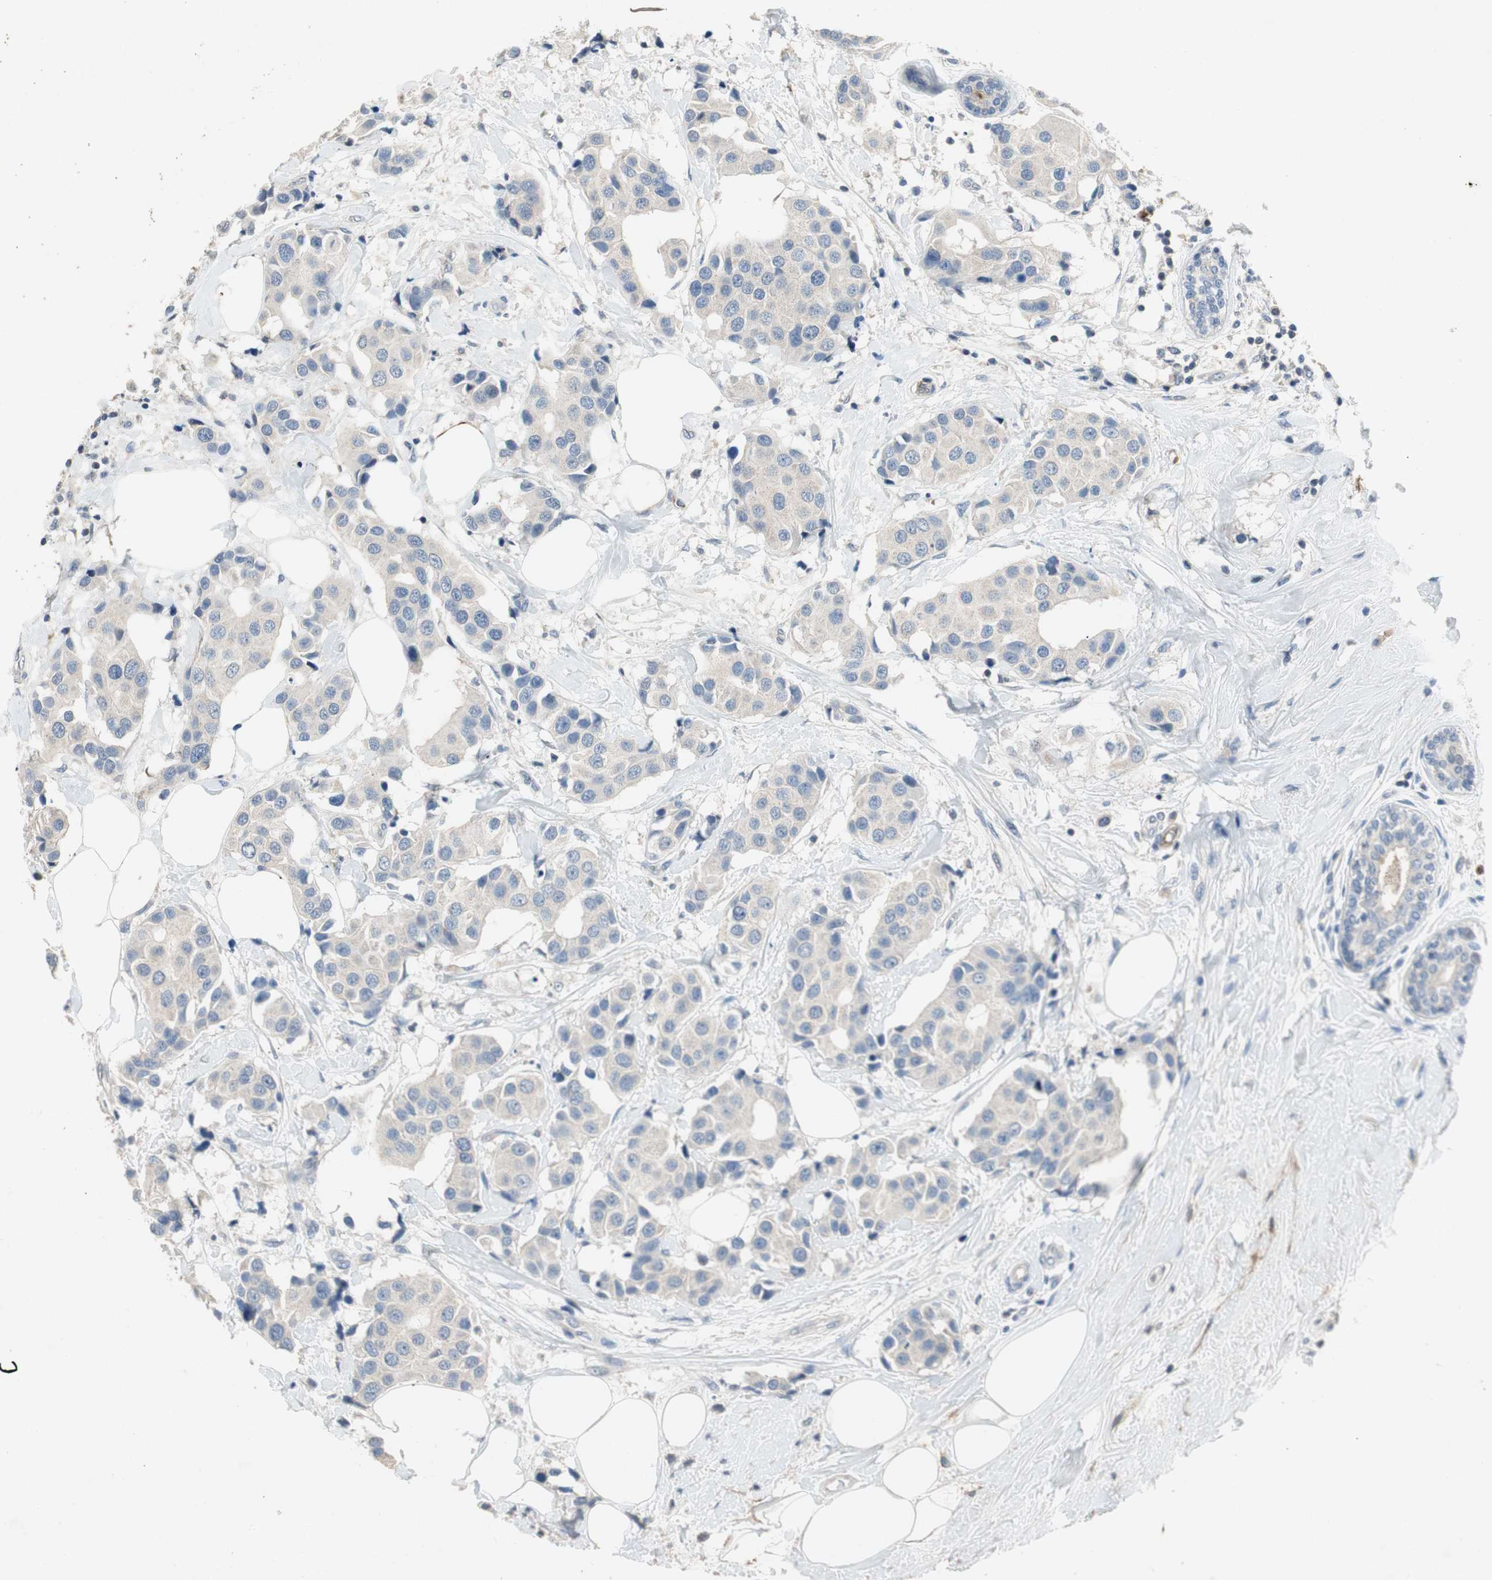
{"staining": {"intensity": "negative", "quantity": "none", "location": "none"}, "tissue": "breast cancer", "cell_type": "Tumor cells", "image_type": "cancer", "snomed": [{"axis": "morphology", "description": "Normal tissue, NOS"}, {"axis": "morphology", "description": "Duct carcinoma"}, {"axis": "topography", "description": "Breast"}], "caption": "Infiltrating ductal carcinoma (breast) was stained to show a protein in brown. There is no significant positivity in tumor cells.", "gene": "ALPL", "patient": {"sex": "female", "age": 39}}